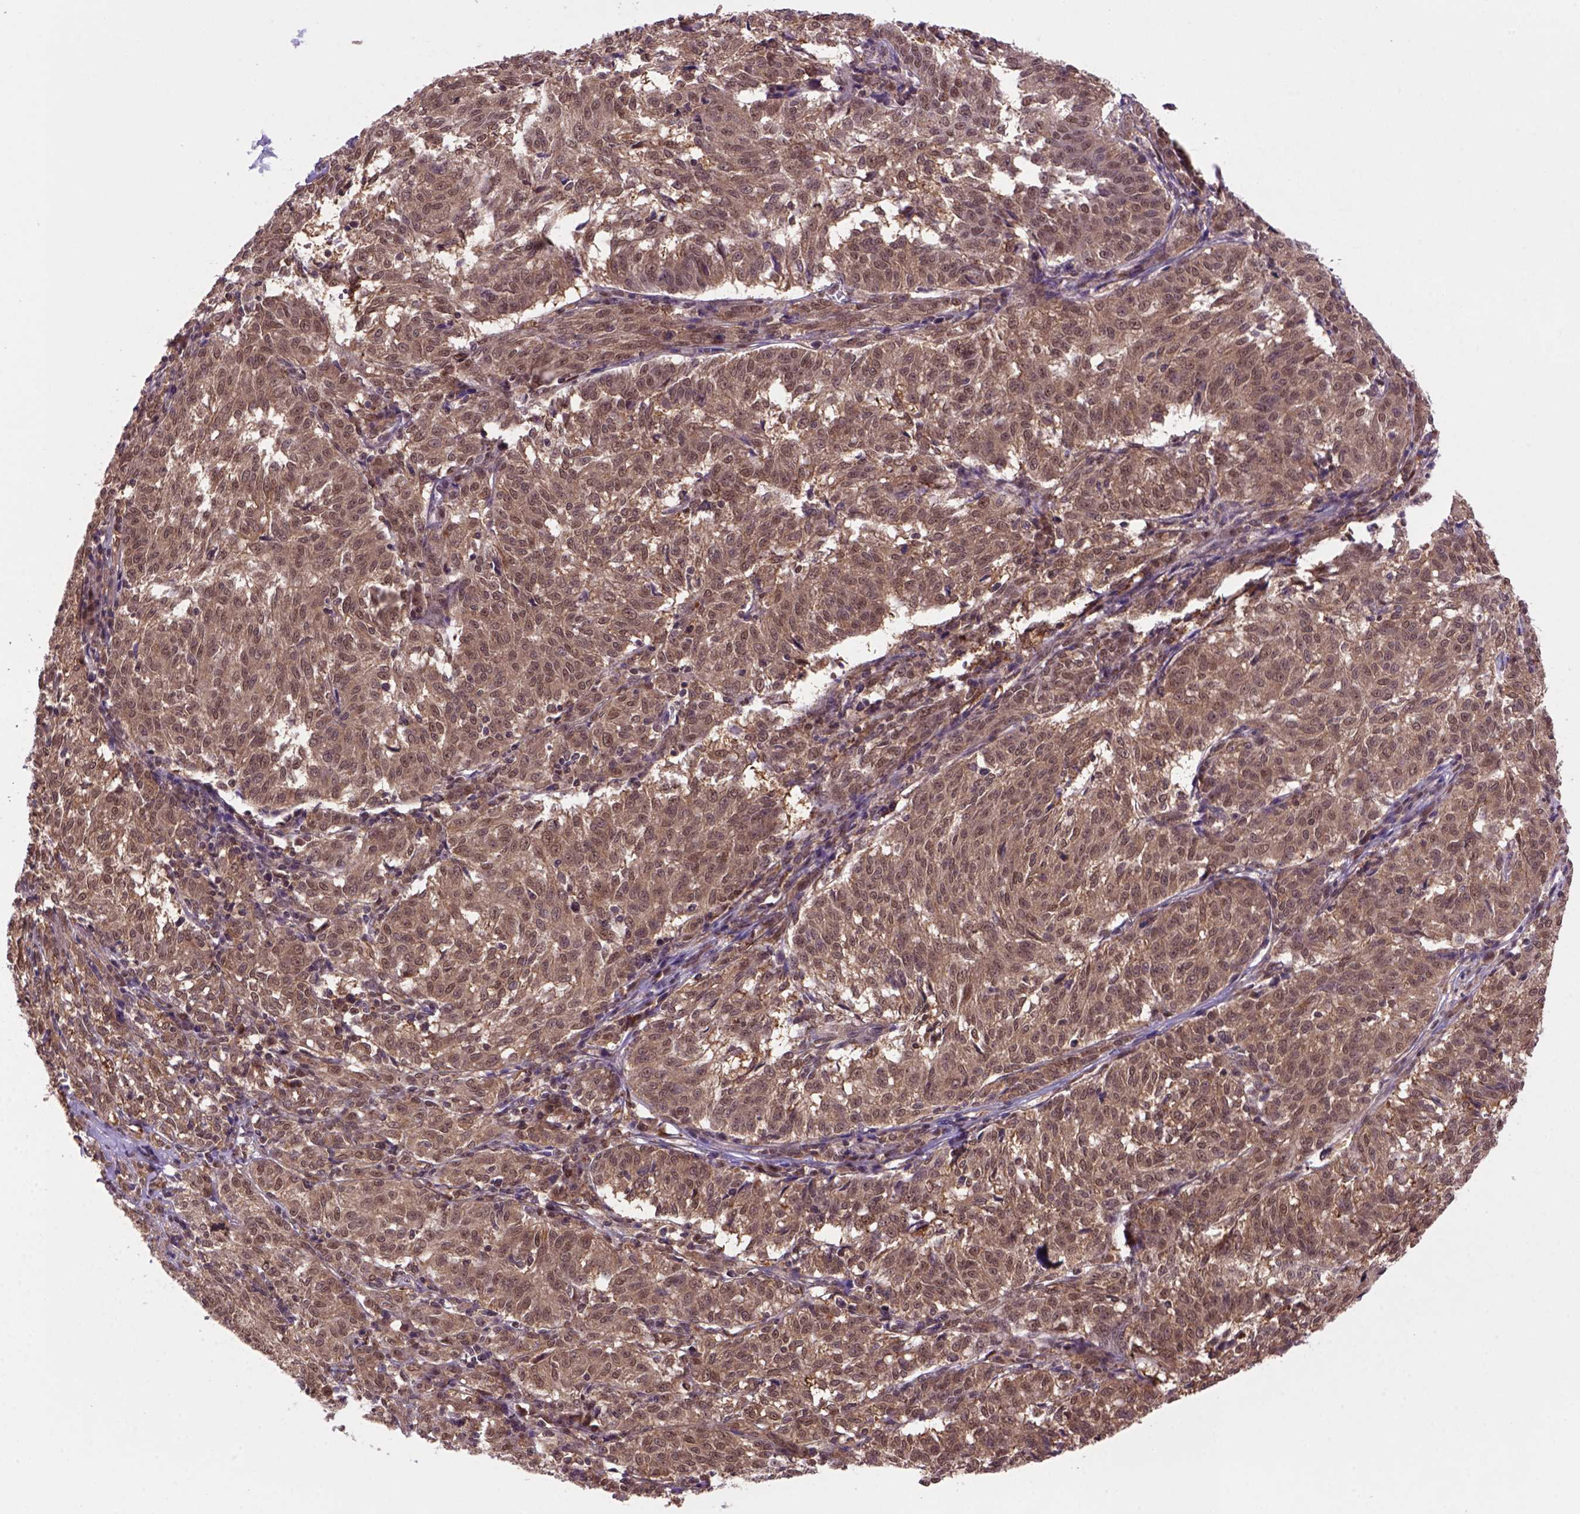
{"staining": {"intensity": "moderate", "quantity": ">75%", "location": "cytoplasmic/membranous,nuclear"}, "tissue": "melanoma", "cell_type": "Tumor cells", "image_type": "cancer", "snomed": [{"axis": "morphology", "description": "Malignant melanoma, NOS"}, {"axis": "topography", "description": "Skin"}], "caption": "Approximately >75% of tumor cells in human malignant melanoma display moderate cytoplasmic/membranous and nuclear protein expression as visualized by brown immunohistochemical staining.", "gene": "PSMC2", "patient": {"sex": "female", "age": 72}}